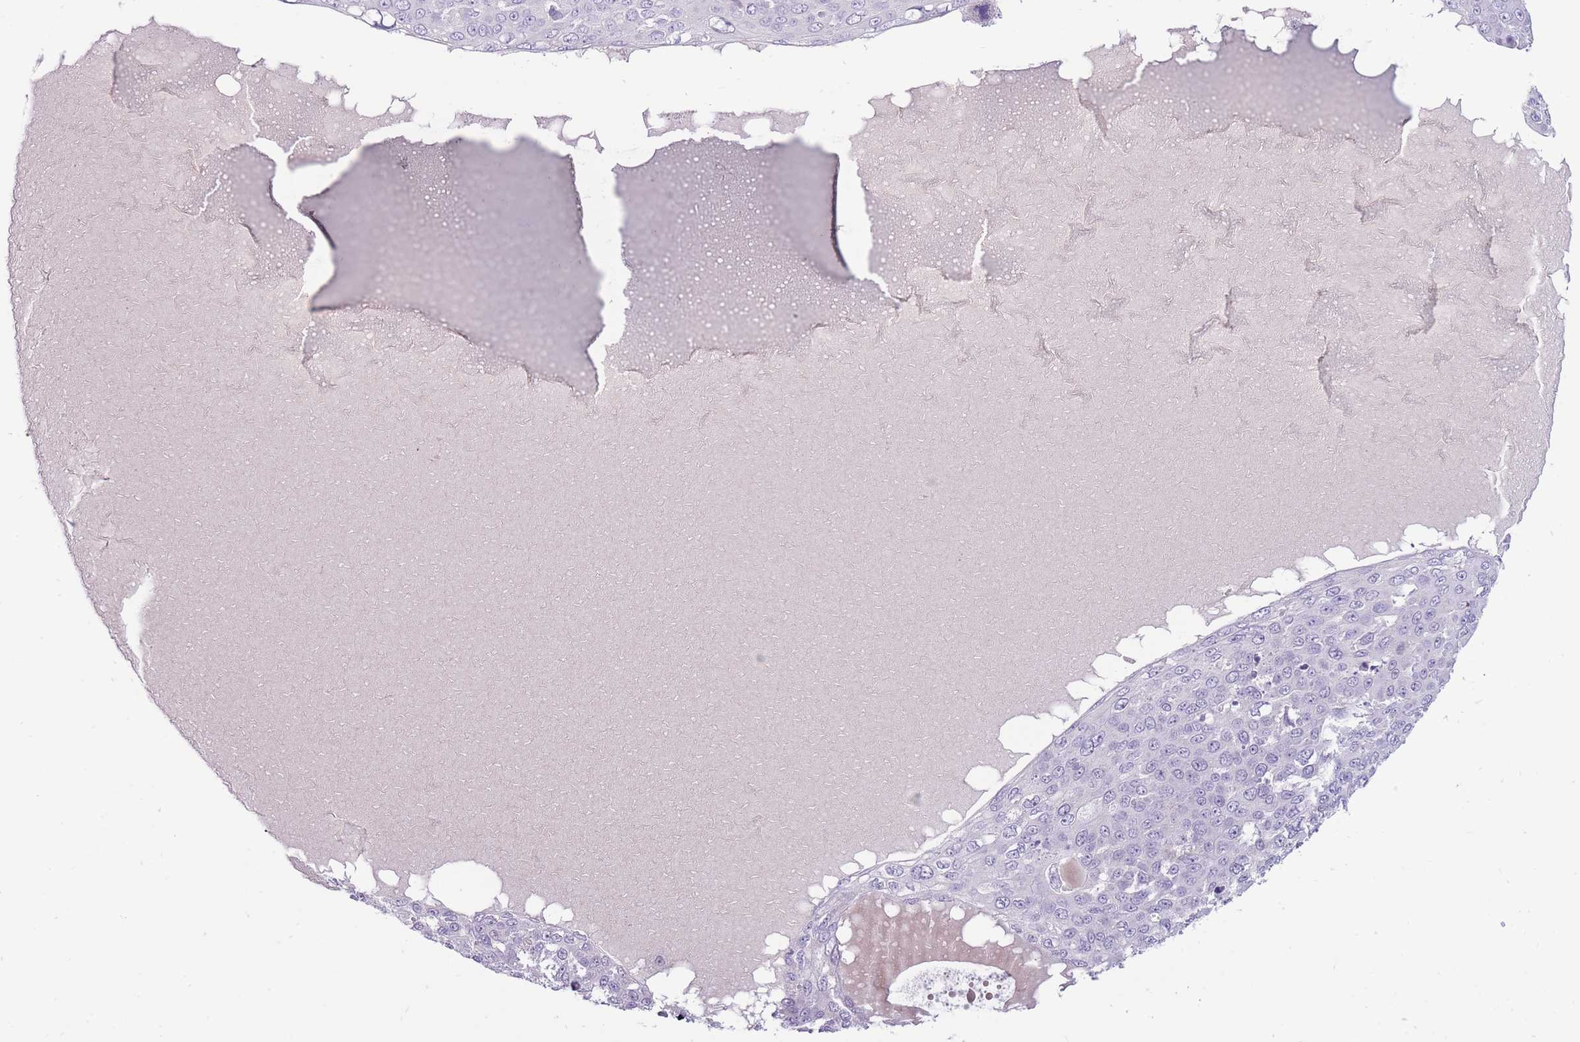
{"staining": {"intensity": "negative", "quantity": "none", "location": "none"}, "tissue": "skin cancer", "cell_type": "Tumor cells", "image_type": "cancer", "snomed": [{"axis": "morphology", "description": "Squamous cell carcinoma, NOS"}, {"axis": "topography", "description": "Skin"}], "caption": "An immunohistochemistry photomicrograph of skin cancer (squamous cell carcinoma) is shown. There is no staining in tumor cells of skin cancer (squamous cell carcinoma). (DAB (3,3'-diaminobenzidine) immunohistochemistry (IHC) visualized using brightfield microscopy, high magnification).", "gene": "ERICH4", "patient": {"sex": "male", "age": 71}}